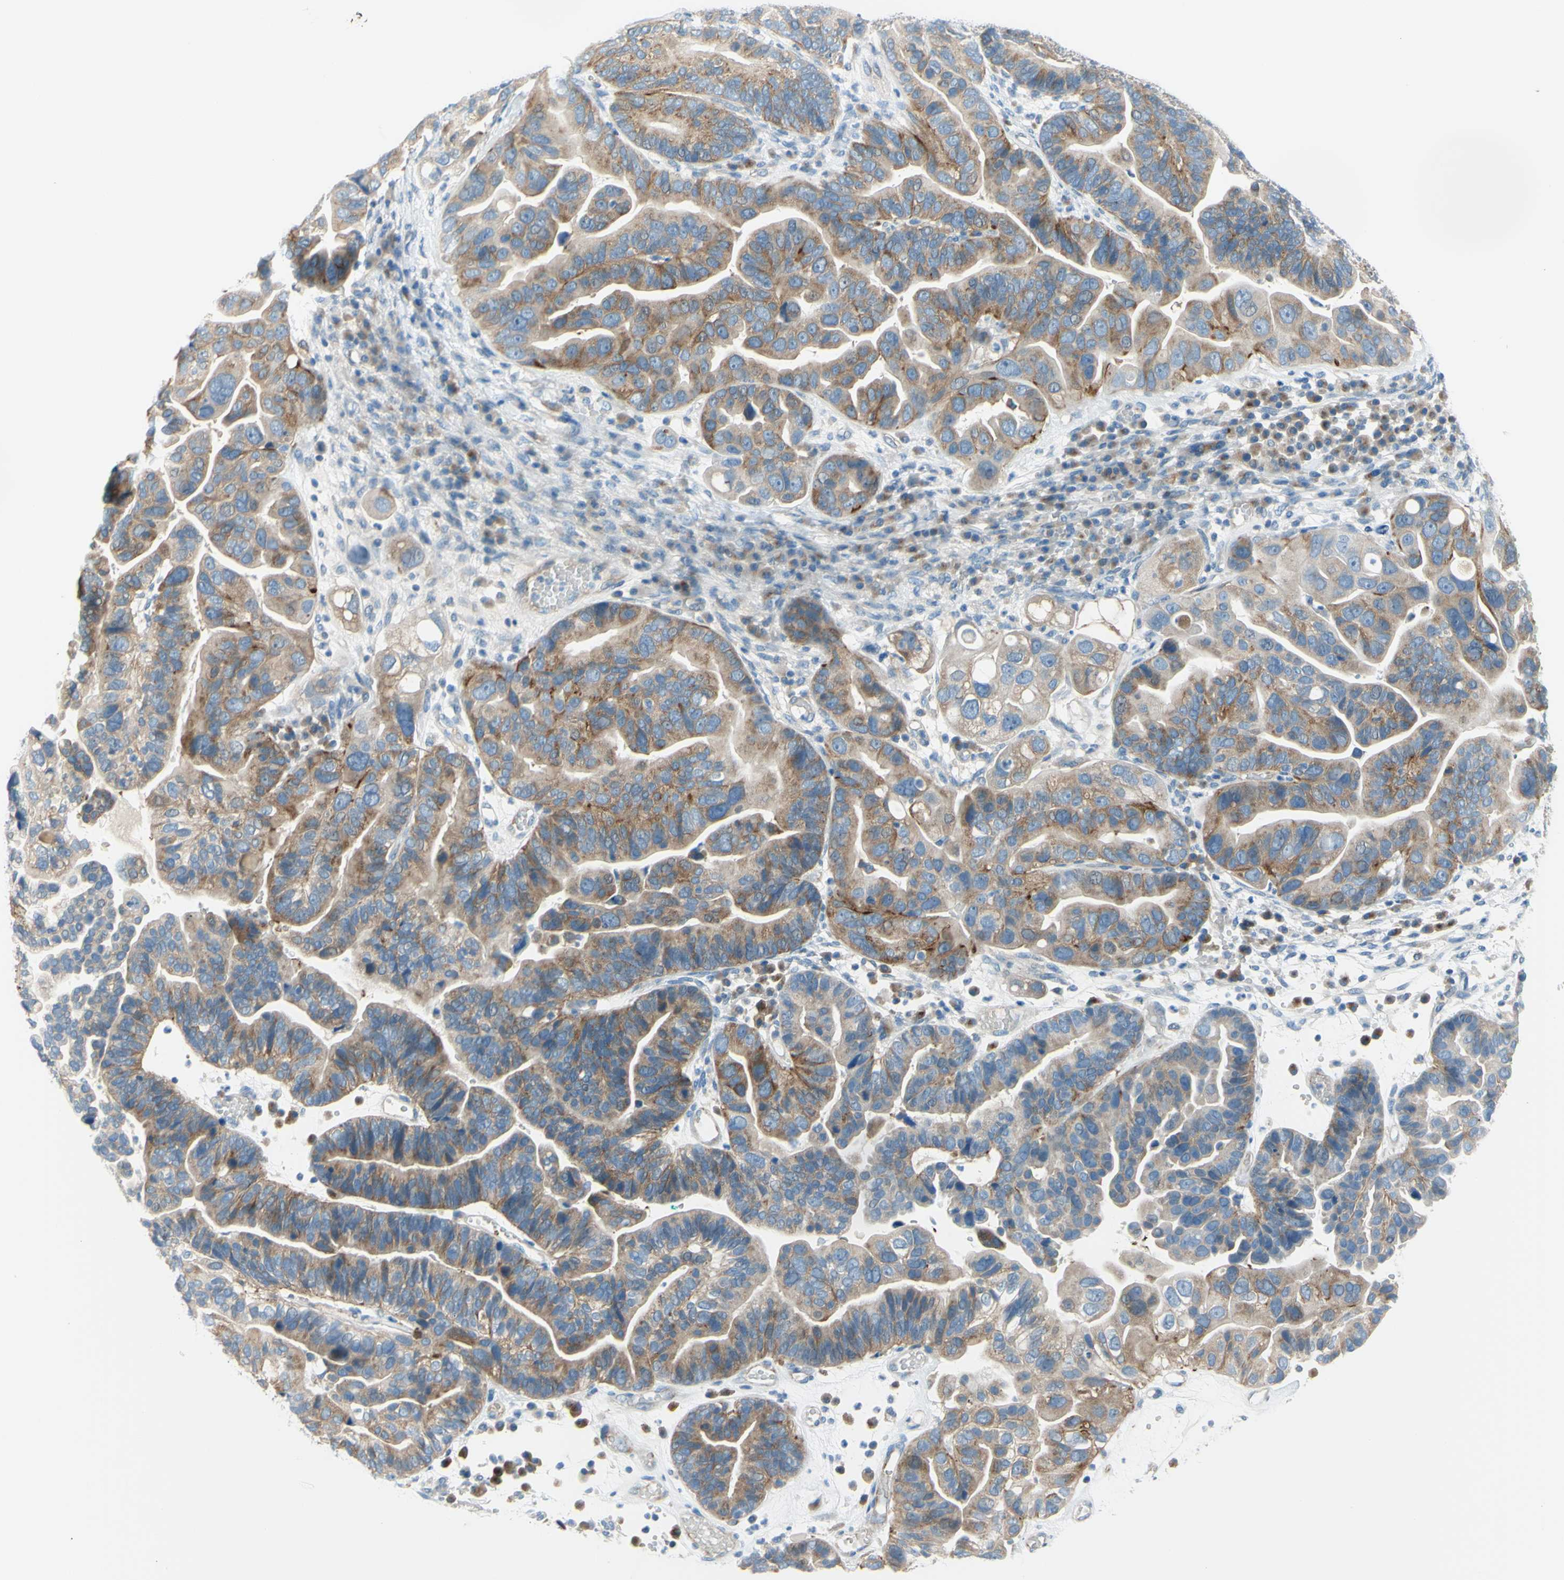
{"staining": {"intensity": "moderate", "quantity": "25%-75%", "location": "cytoplasmic/membranous"}, "tissue": "ovarian cancer", "cell_type": "Tumor cells", "image_type": "cancer", "snomed": [{"axis": "morphology", "description": "Cystadenocarcinoma, serous, NOS"}, {"axis": "topography", "description": "Ovary"}], "caption": "DAB immunohistochemical staining of serous cystadenocarcinoma (ovarian) exhibits moderate cytoplasmic/membranous protein staining in about 25%-75% of tumor cells. The protein is stained brown, and the nuclei are stained in blue (DAB (3,3'-diaminobenzidine) IHC with brightfield microscopy, high magnification).", "gene": "FRMD4B", "patient": {"sex": "female", "age": 56}}